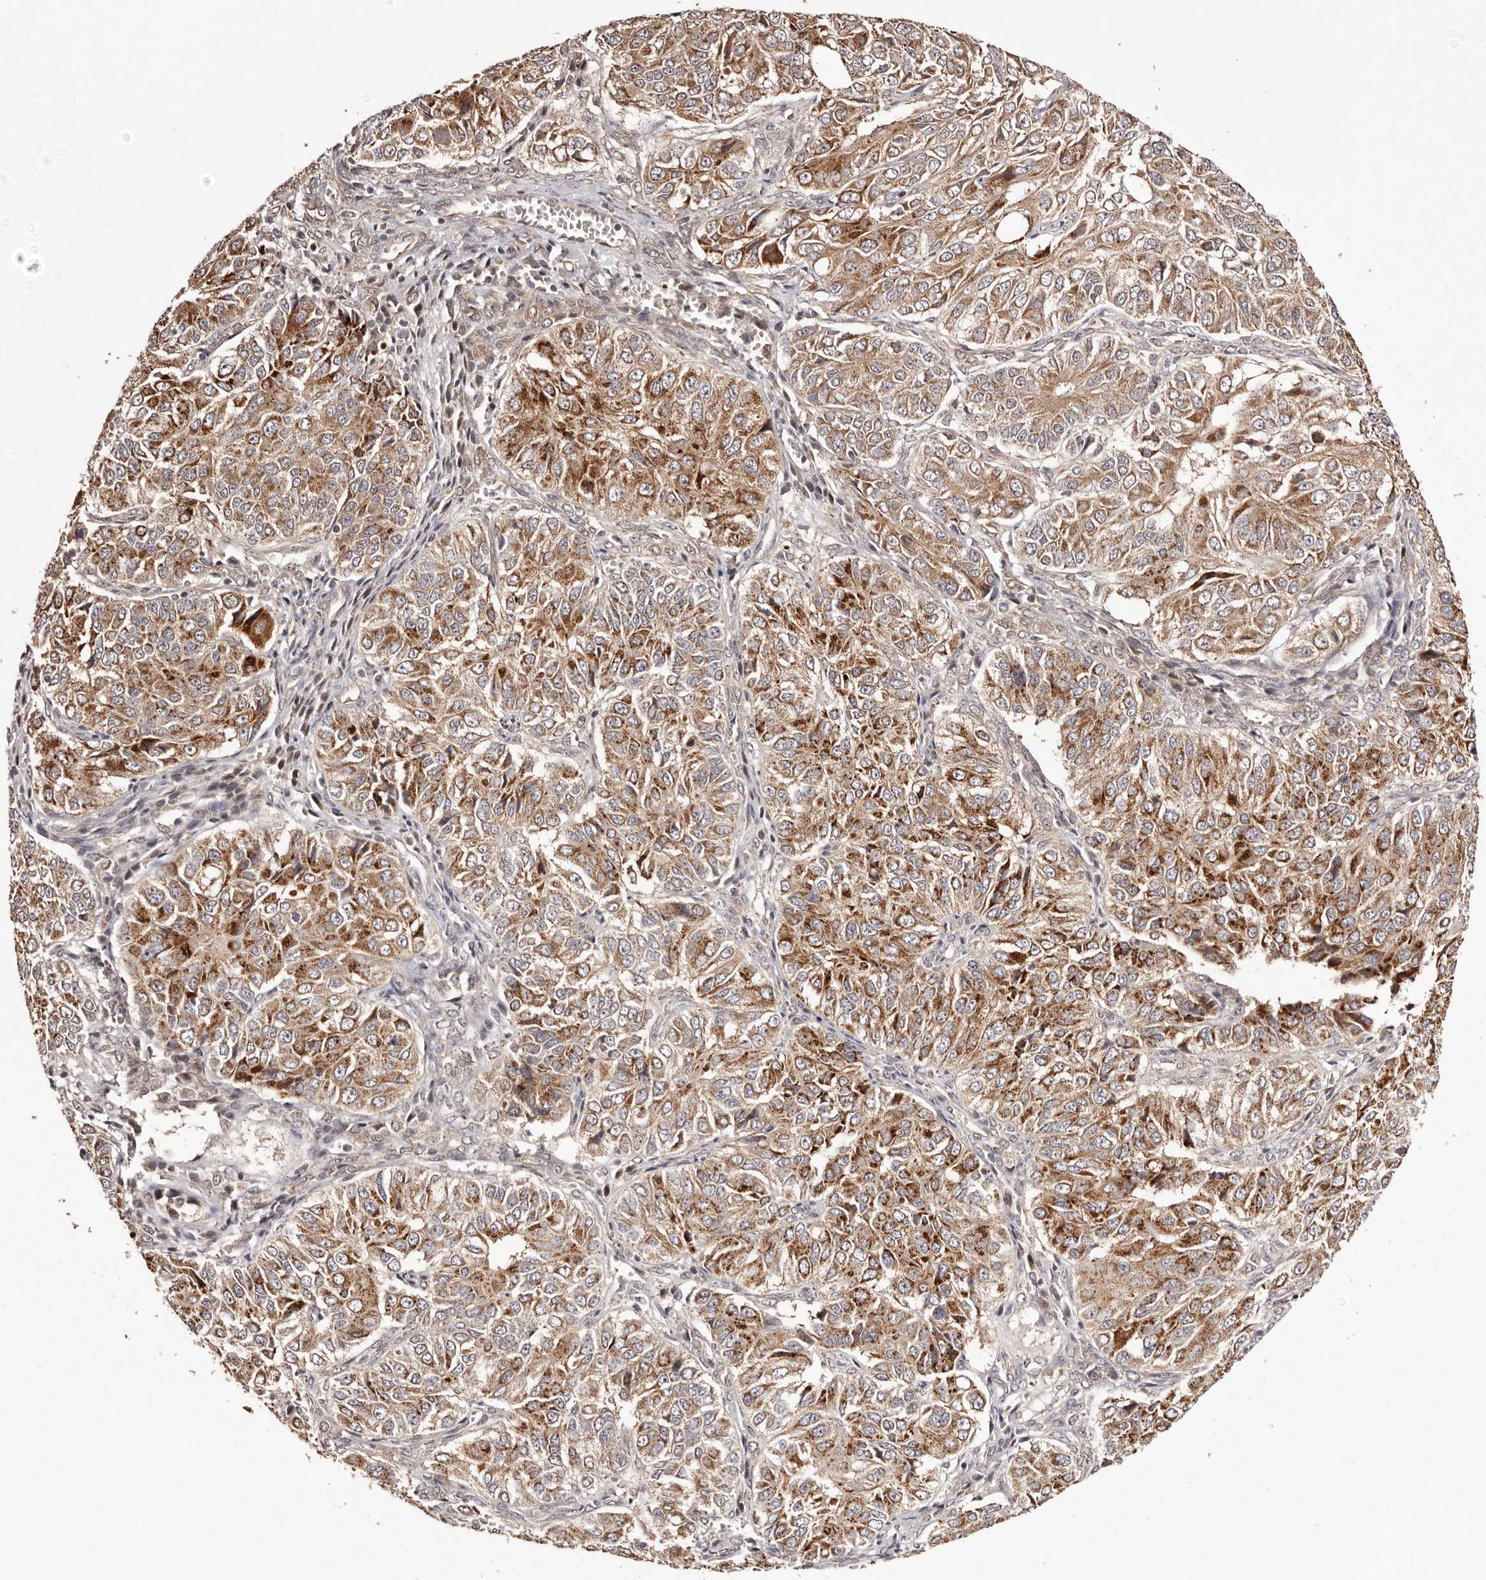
{"staining": {"intensity": "moderate", "quantity": ">75%", "location": "cytoplasmic/membranous"}, "tissue": "ovarian cancer", "cell_type": "Tumor cells", "image_type": "cancer", "snomed": [{"axis": "morphology", "description": "Carcinoma, endometroid"}, {"axis": "topography", "description": "Ovary"}], "caption": "IHC photomicrograph of human ovarian cancer stained for a protein (brown), which demonstrates medium levels of moderate cytoplasmic/membranous expression in about >75% of tumor cells.", "gene": "EGR3", "patient": {"sex": "female", "age": 51}}